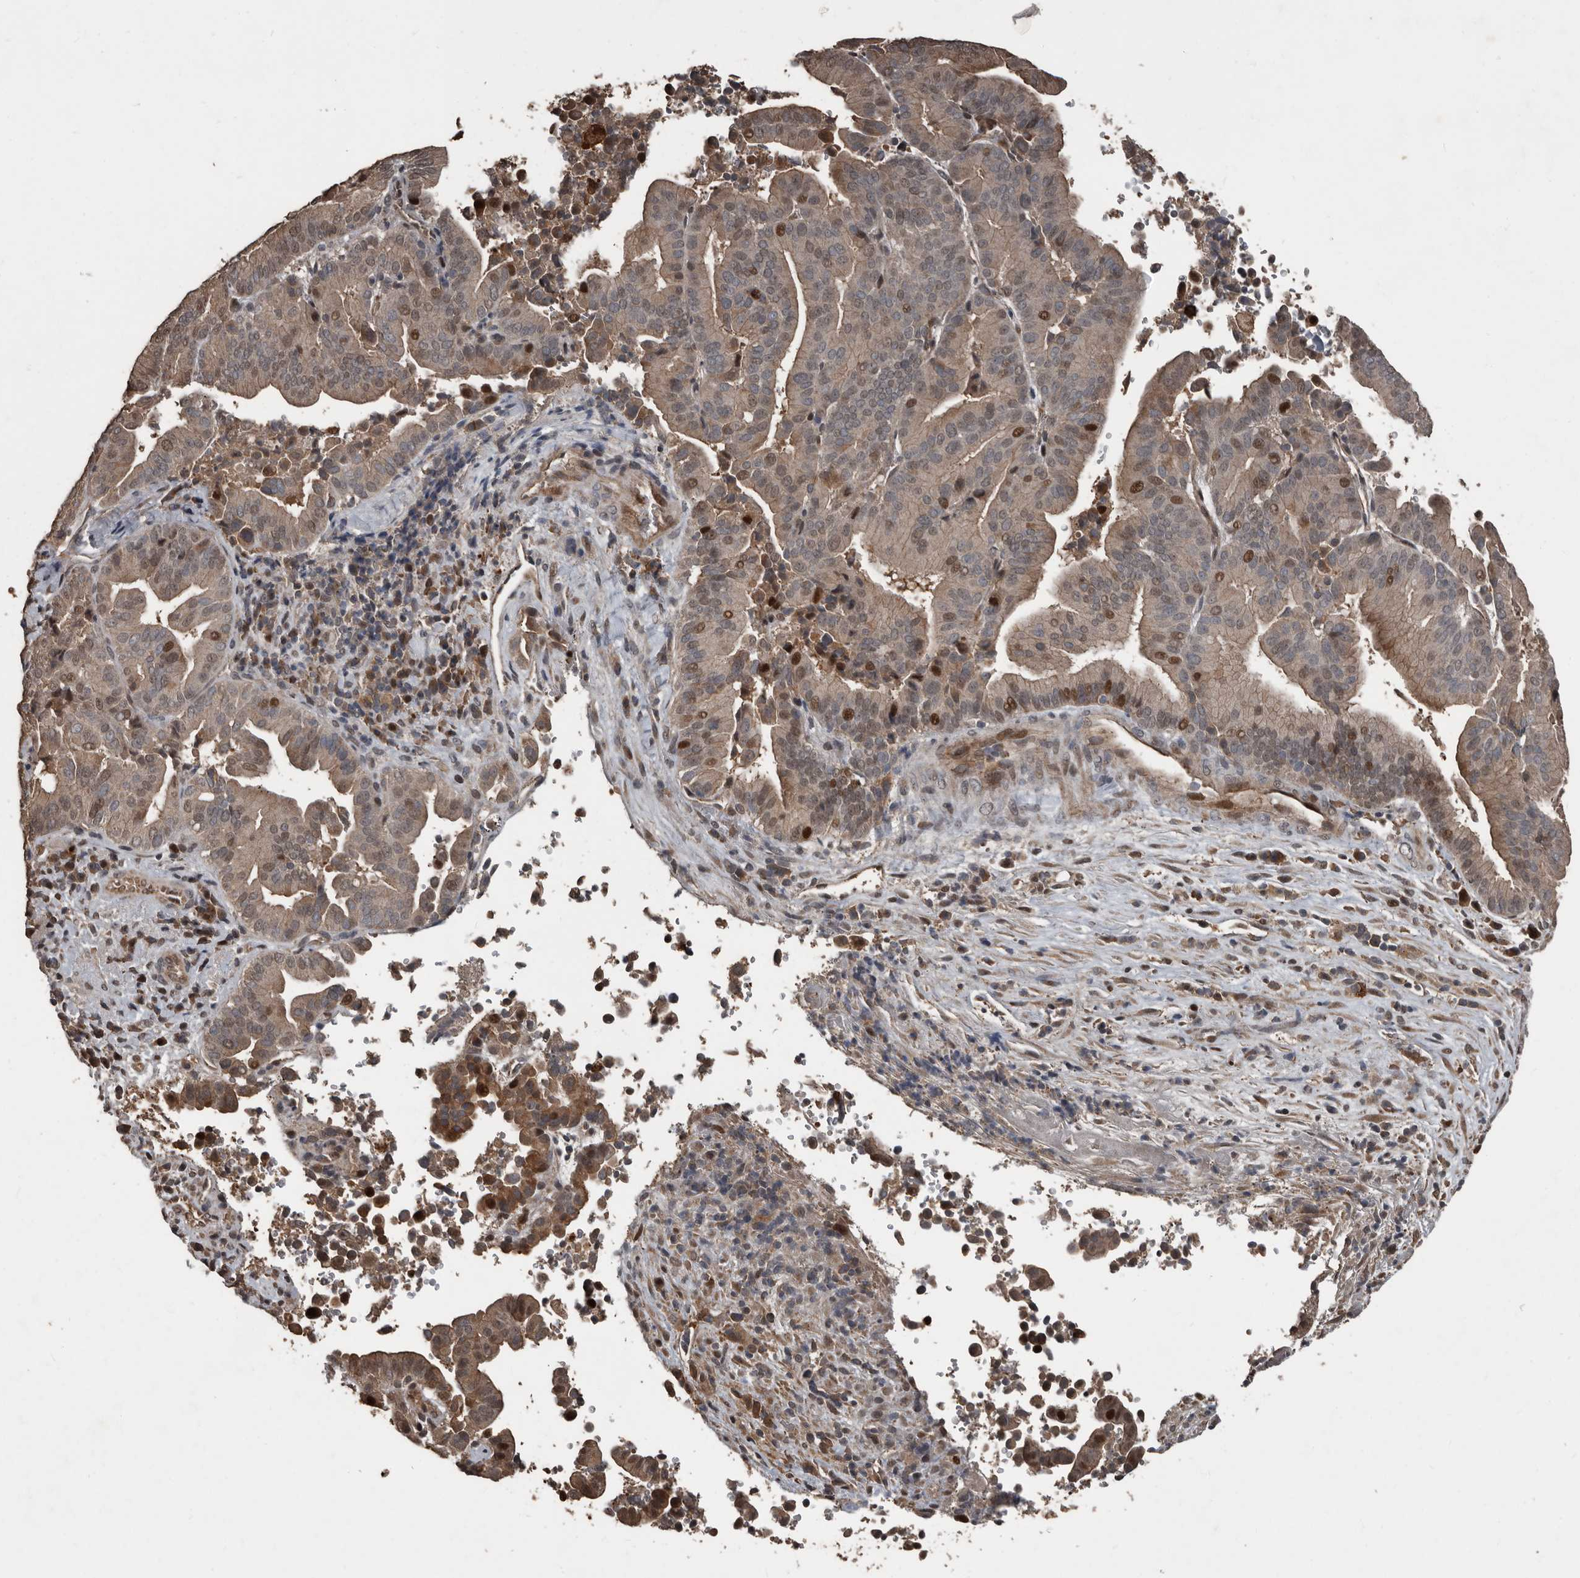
{"staining": {"intensity": "moderate", "quantity": ">75%", "location": "cytoplasmic/membranous"}, "tissue": "liver cancer", "cell_type": "Tumor cells", "image_type": "cancer", "snomed": [{"axis": "morphology", "description": "Cholangiocarcinoma"}, {"axis": "topography", "description": "Liver"}], "caption": "Liver cancer (cholangiocarcinoma) tissue exhibits moderate cytoplasmic/membranous staining in approximately >75% of tumor cells", "gene": "FSBP", "patient": {"sex": "female", "age": 75}}